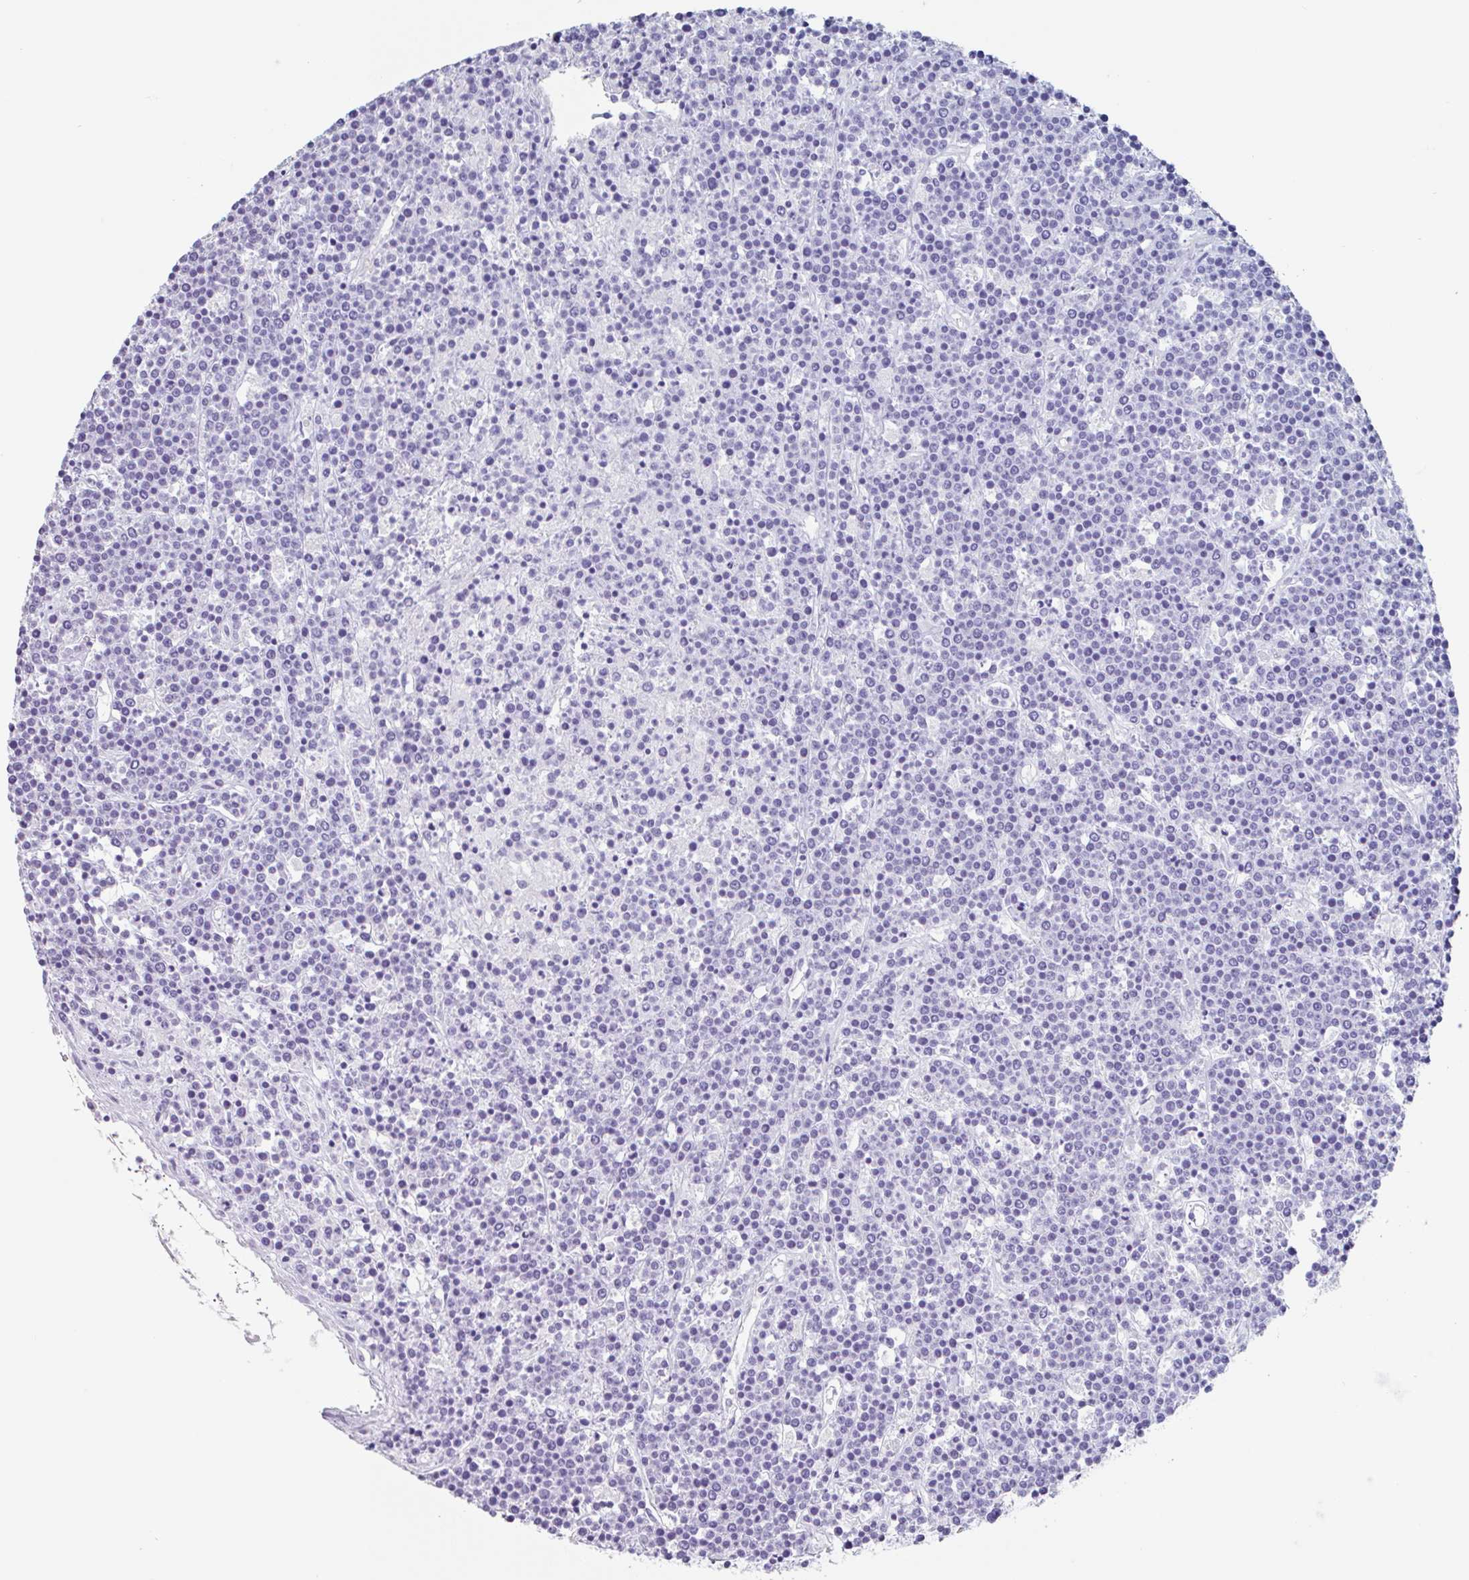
{"staining": {"intensity": "negative", "quantity": "none", "location": "none"}, "tissue": "lymphoma", "cell_type": "Tumor cells", "image_type": "cancer", "snomed": [{"axis": "morphology", "description": "Malignant lymphoma, non-Hodgkin's type, High grade"}, {"axis": "topography", "description": "Ovary"}], "caption": "There is no significant positivity in tumor cells of malignant lymphoma, non-Hodgkin's type (high-grade).", "gene": "EMC4", "patient": {"sex": "female", "age": 56}}